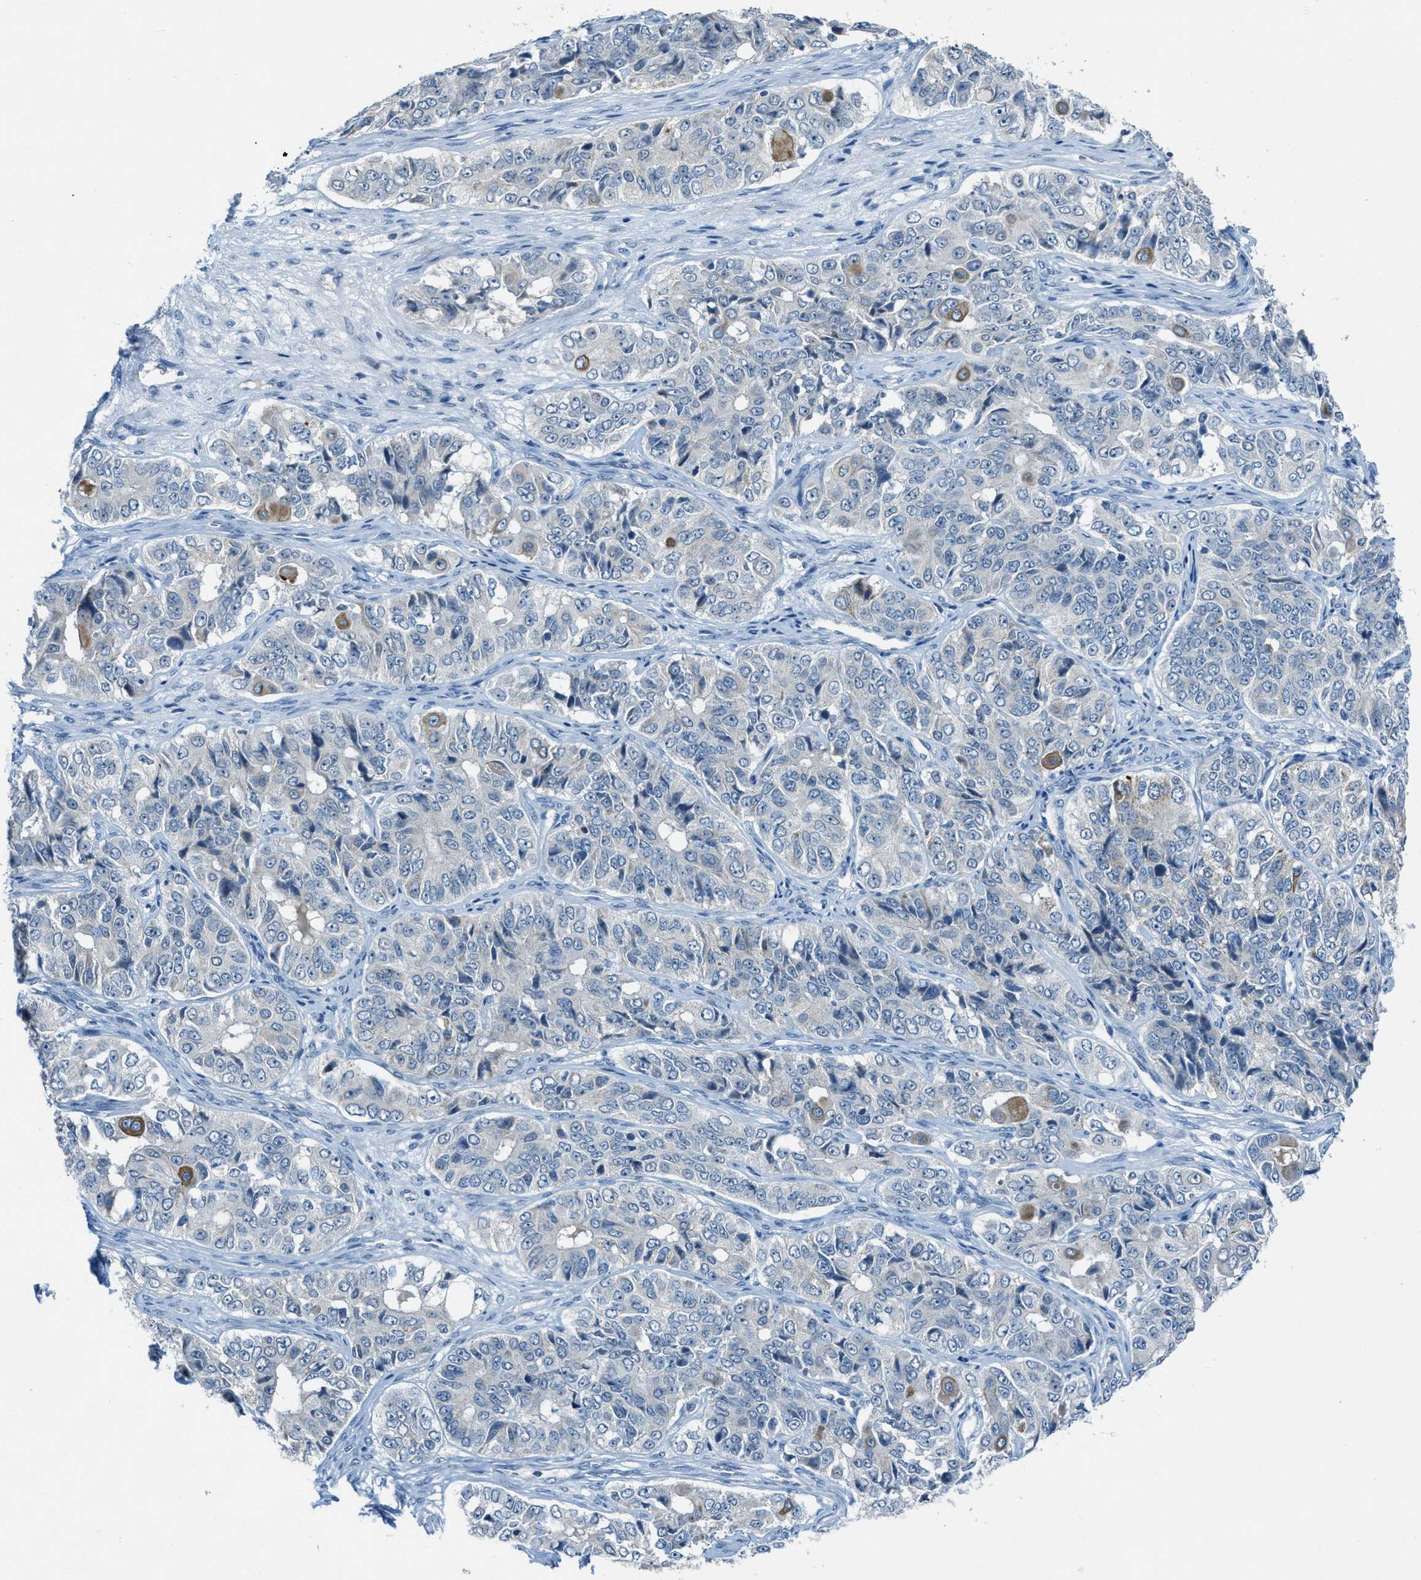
{"staining": {"intensity": "negative", "quantity": "none", "location": "none"}, "tissue": "ovarian cancer", "cell_type": "Tumor cells", "image_type": "cancer", "snomed": [{"axis": "morphology", "description": "Carcinoma, endometroid"}, {"axis": "topography", "description": "Ovary"}], "caption": "A histopathology image of human ovarian cancer (endometroid carcinoma) is negative for staining in tumor cells.", "gene": "CDON", "patient": {"sex": "female", "age": 51}}